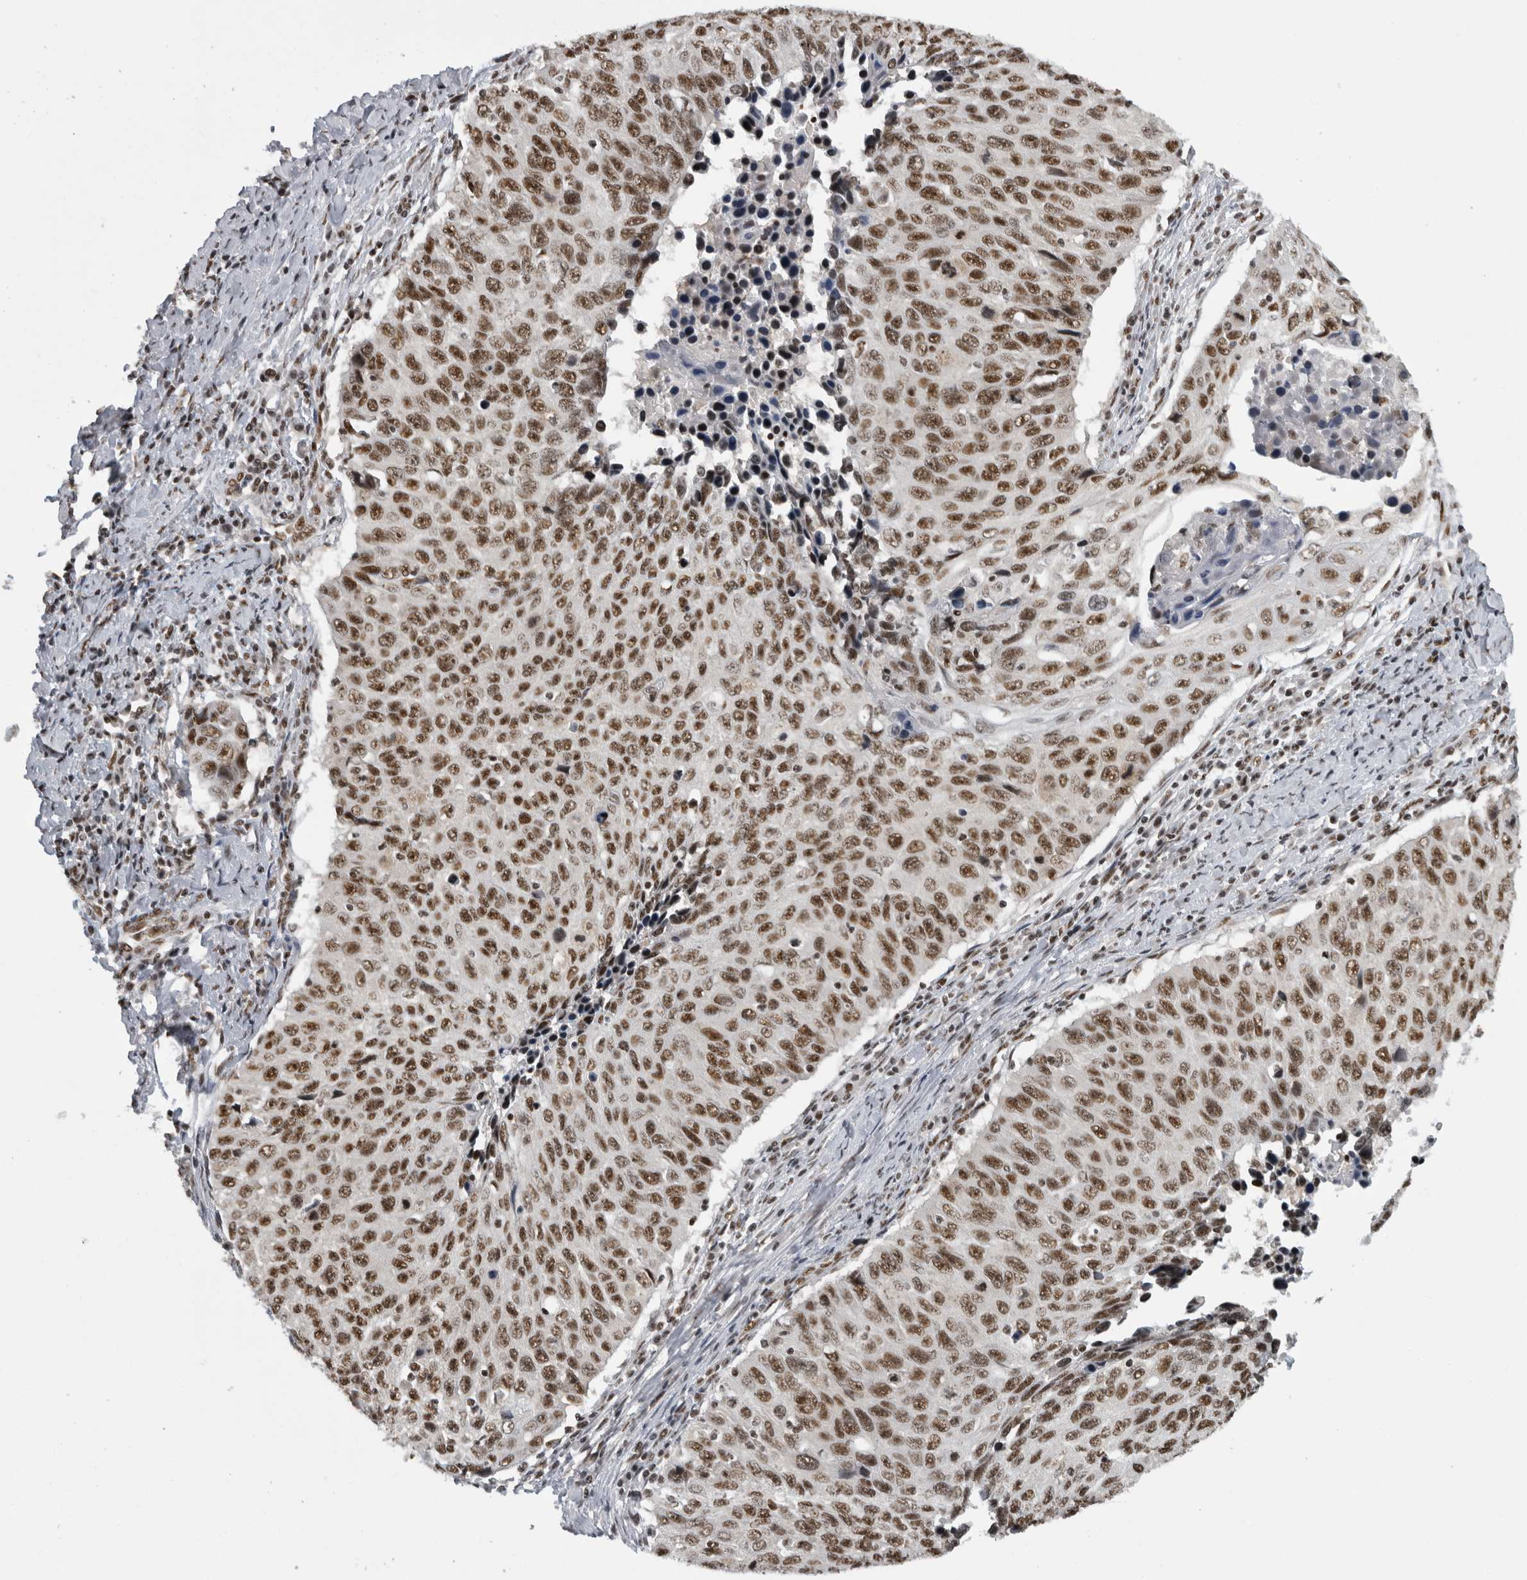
{"staining": {"intensity": "strong", "quantity": ">75%", "location": "nuclear"}, "tissue": "cervical cancer", "cell_type": "Tumor cells", "image_type": "cancer", "snomed": [{"axis": "morphology", "description": "Squamous cell carcinoma, NOS"}, {"axis": "topography", "description": "Cervix"}], "caption": "IHC staining of squamous cell carcinoma (cervical), which displays high levels of strong nuclear positivity in approximately >75% of tumor cells indicating strong nuclear protein staining. The staining was performed using DAB (3,3'-diaminobenzidine) (brown) for protein detection and nuclei were counterstained in hematoxylin (blue).", "gene": "ZSCAN2", "patient": {"sex": "female", "age": 53}}